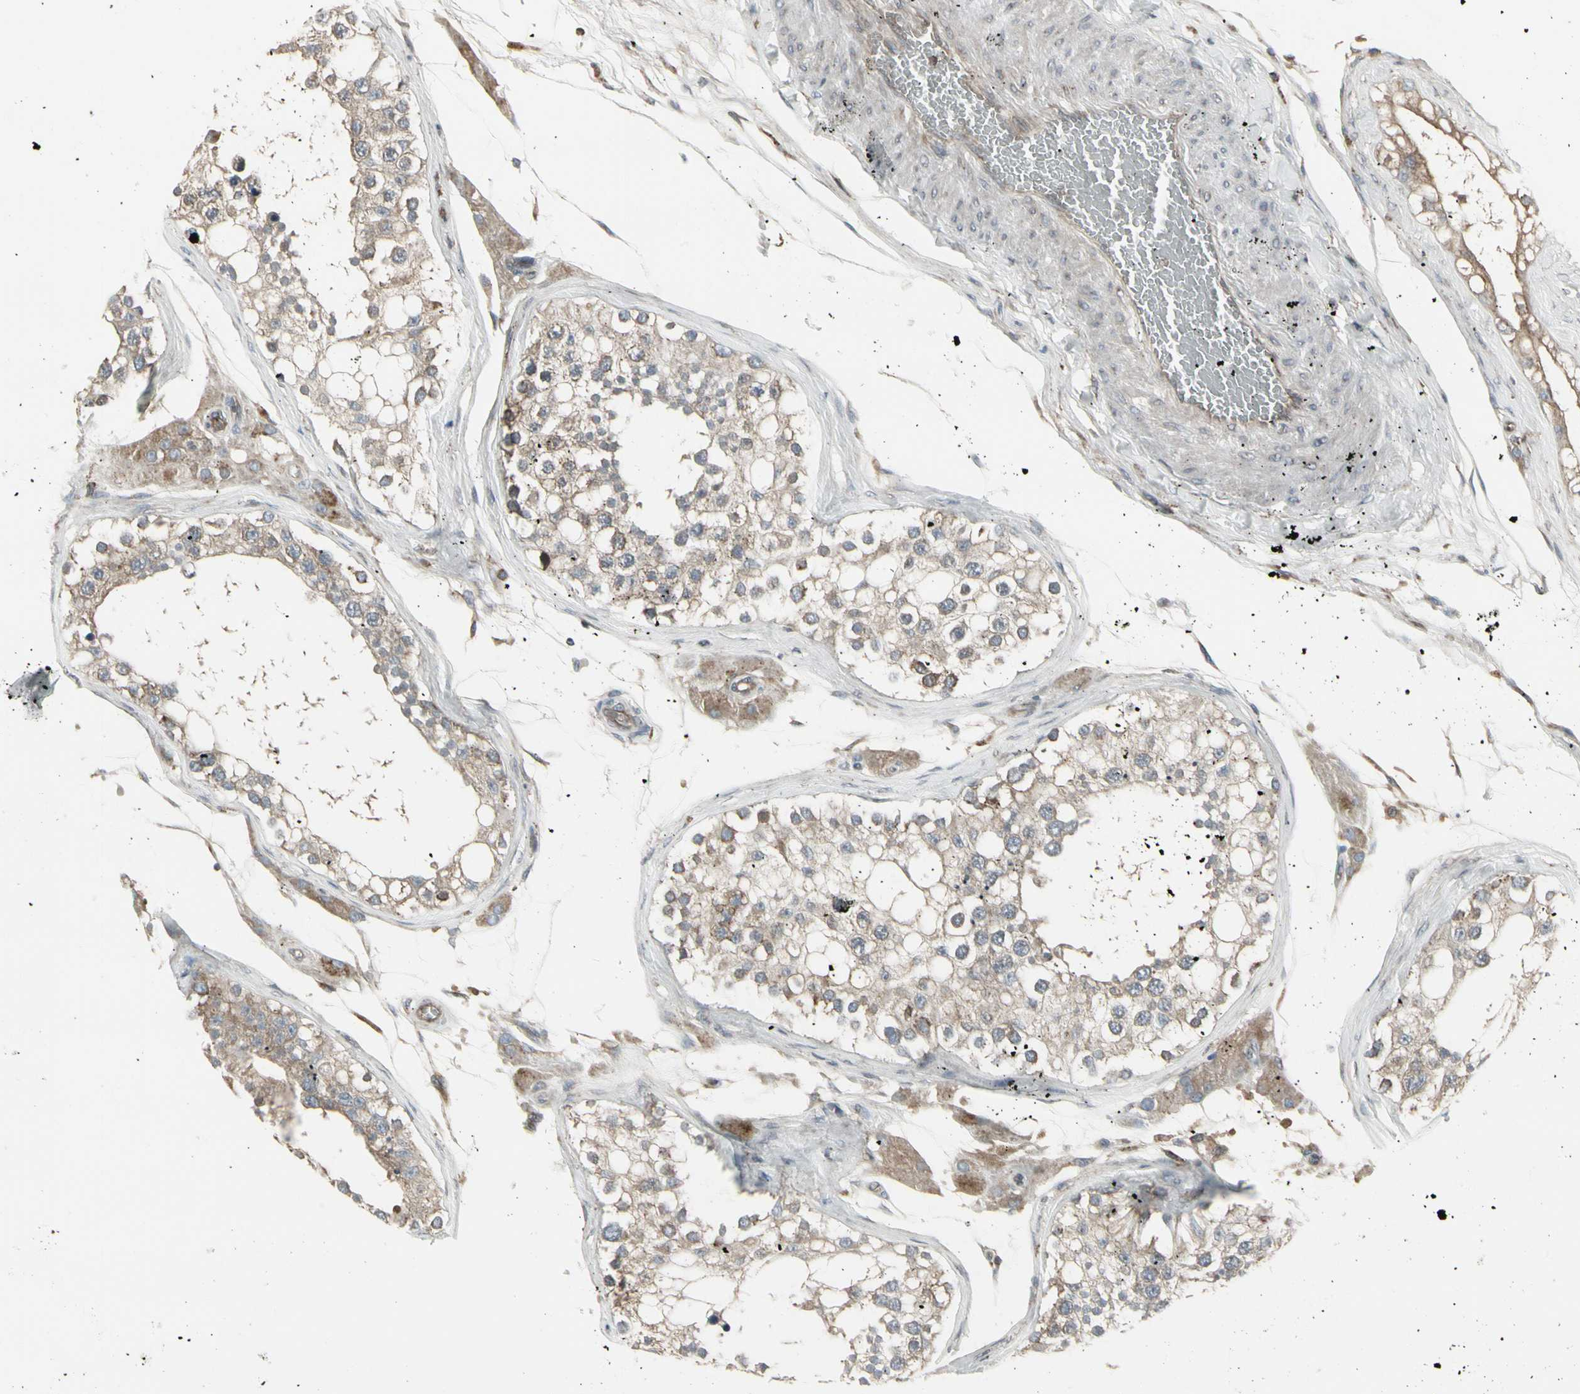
{"staining": {"intensity": "moderate", "quantity": ">75%", "location": "cytoplasmic/membranous"}, "tissue": "testis", "cell_type": "Cells in seminiferous ducts", "image_type": "normal", "snomed": [{"axis": "morphology", "description": "Normal tissue, NOS"}, {"axis": "topography", "description": "Testis"}], "caption": "An immunohistochemistry (IHC) photomicrograph of benign tissue is shown. Protein staining in brown labels moderate cytoplasmic/membranous positivity in testis within cells in seminiferous ducts. (brown staining indicates protein expression, while blue staining denotes nuclei).", "gene": "EPS15", "patient": {"sex": "male", "age": 68}}